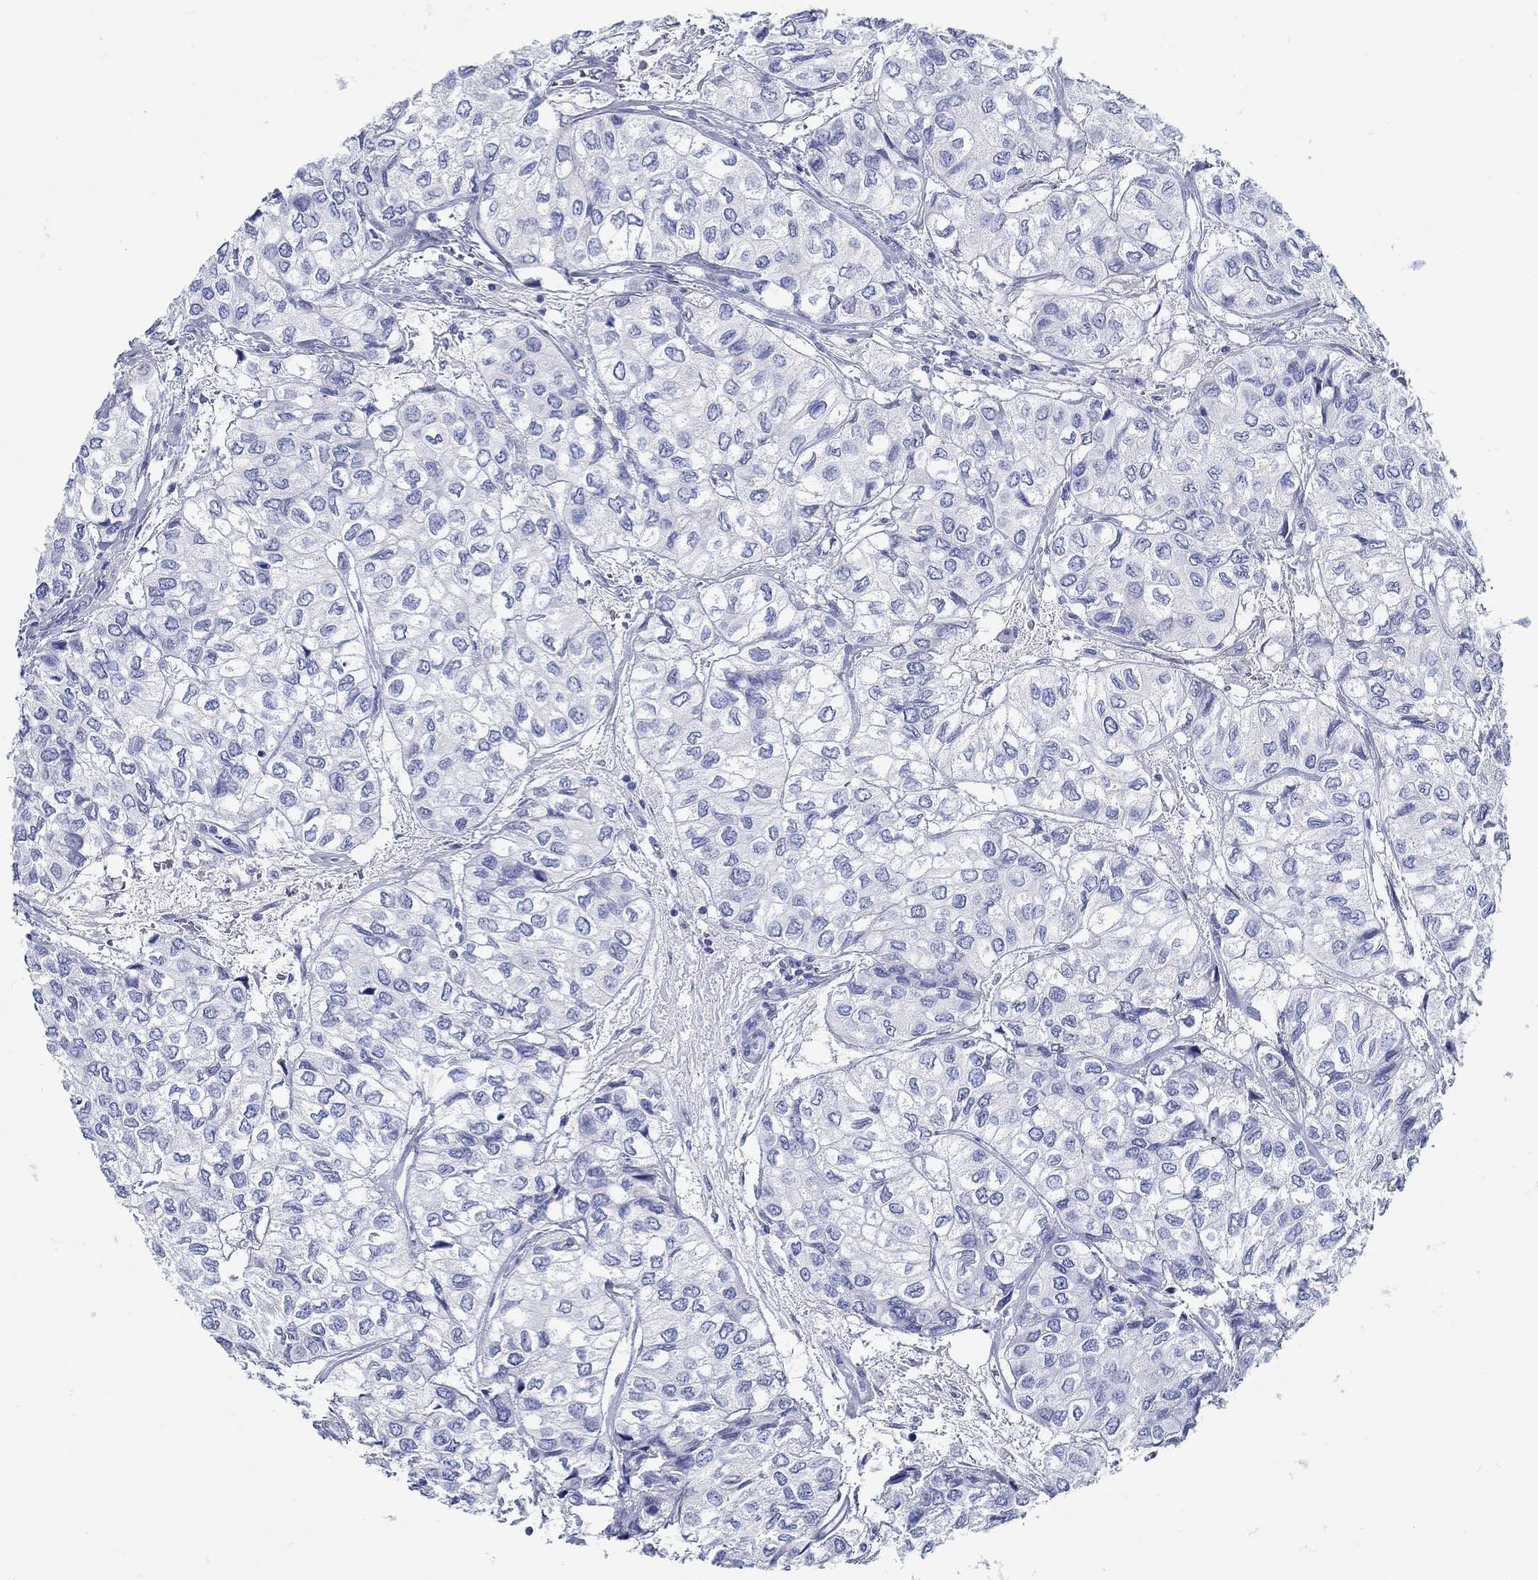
{"staining": {"intensity": "negative", "quantity": "none", "location": "none"}, "tissue": "urothelial cancer", "cell_type": "Tumor cells", "image_type": "cancer", "snomed": [{"axis": "morphology", "description": "Urothelial carcinoma, High grade"}, {"axis": "topography", "description": "Urinary bladder"}], "caption": "Immunohistochemical staining of urothelial carcinoma (high-grade) shows no significant staining in tumor cells. Brightfield microscopy of IHC stained with DAB (3,3'-diaminobenzidine) (brown) and hematoxylin (blue), captured at high magnification.", "gene": "FBXO2", "patient": {"sex": "male", "age": 73}}